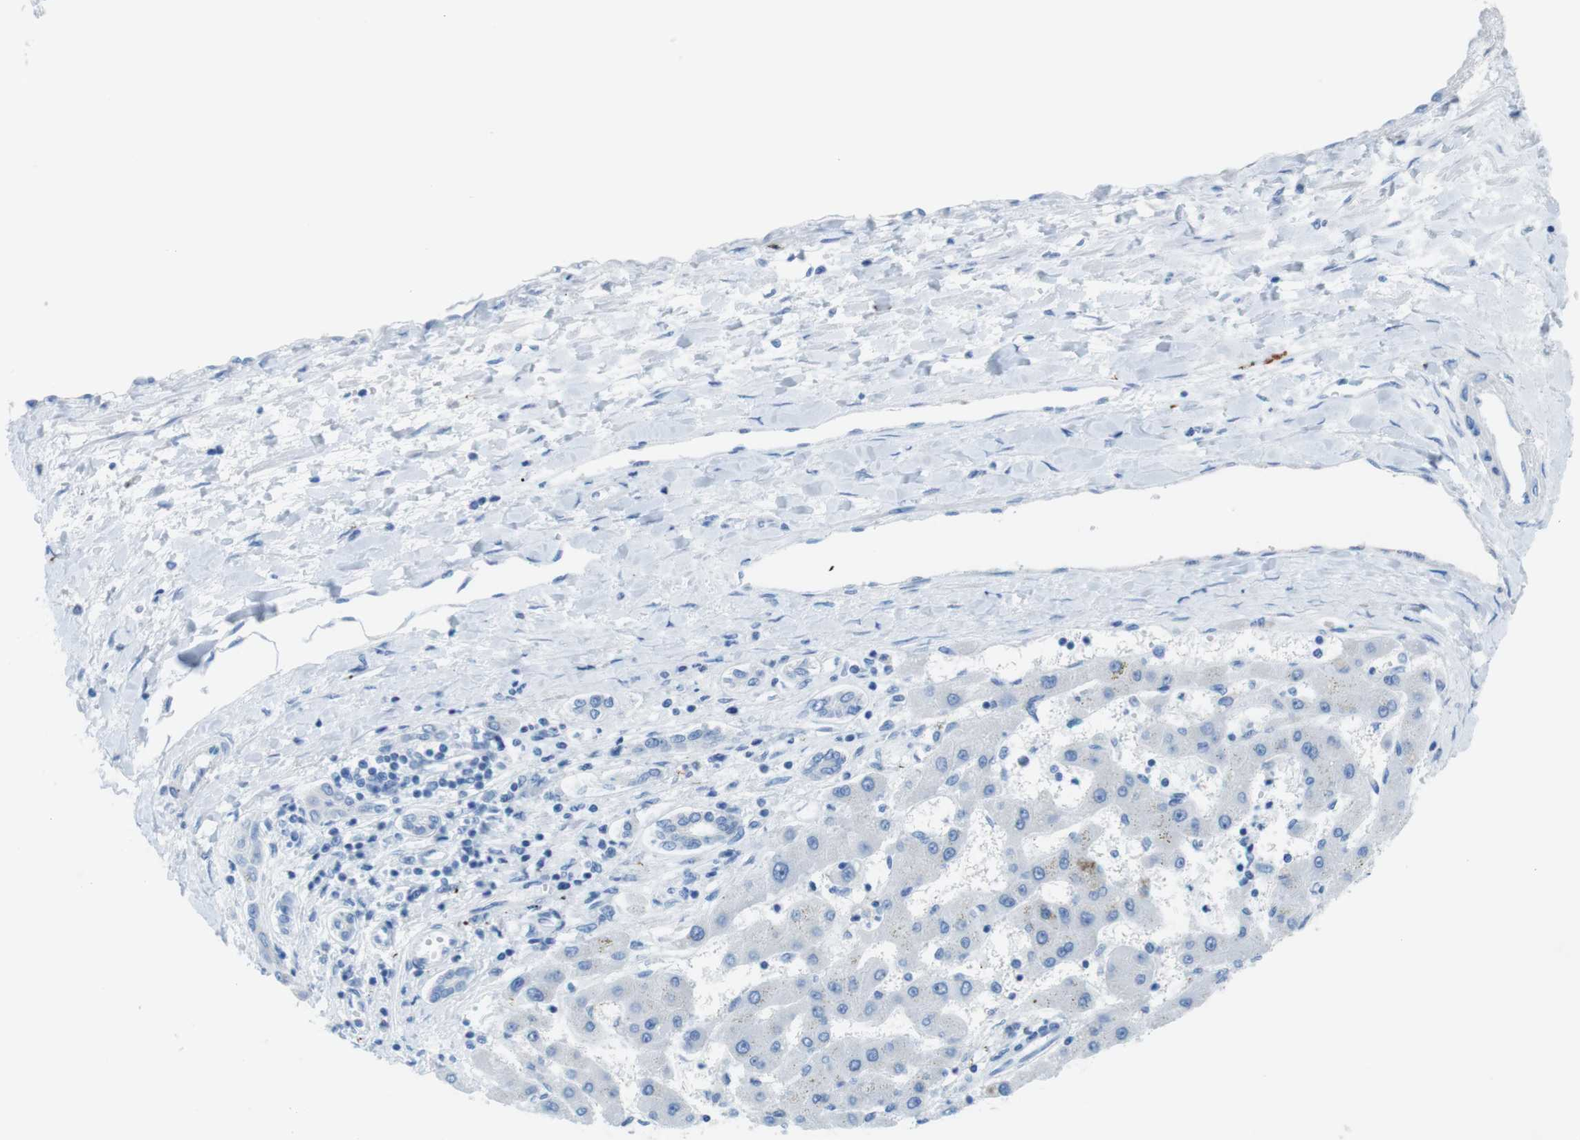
{"staining": {"intensity": "negative", "quantity": "none", "location": "none"}, "tissue": "liver cancer", "cell_type": "Tumor cells", "image_type": "cancer", "snomed": [{"axis": "morphology", "description": "Carcinoma, Hepatocellular, NOS"}, {"axis": "topography", "description": "Liver"}], "caption": "Protein analysis of liver hepatocellular carcinoma displays no significant positivity in tumor cells. (Stains: DAB IHC with hematoxylin counter stain, Microscopy: brightfield microscopy at high magnification).", "gene": "GAP43", "patient": {"sex": "female", "age": 61}}